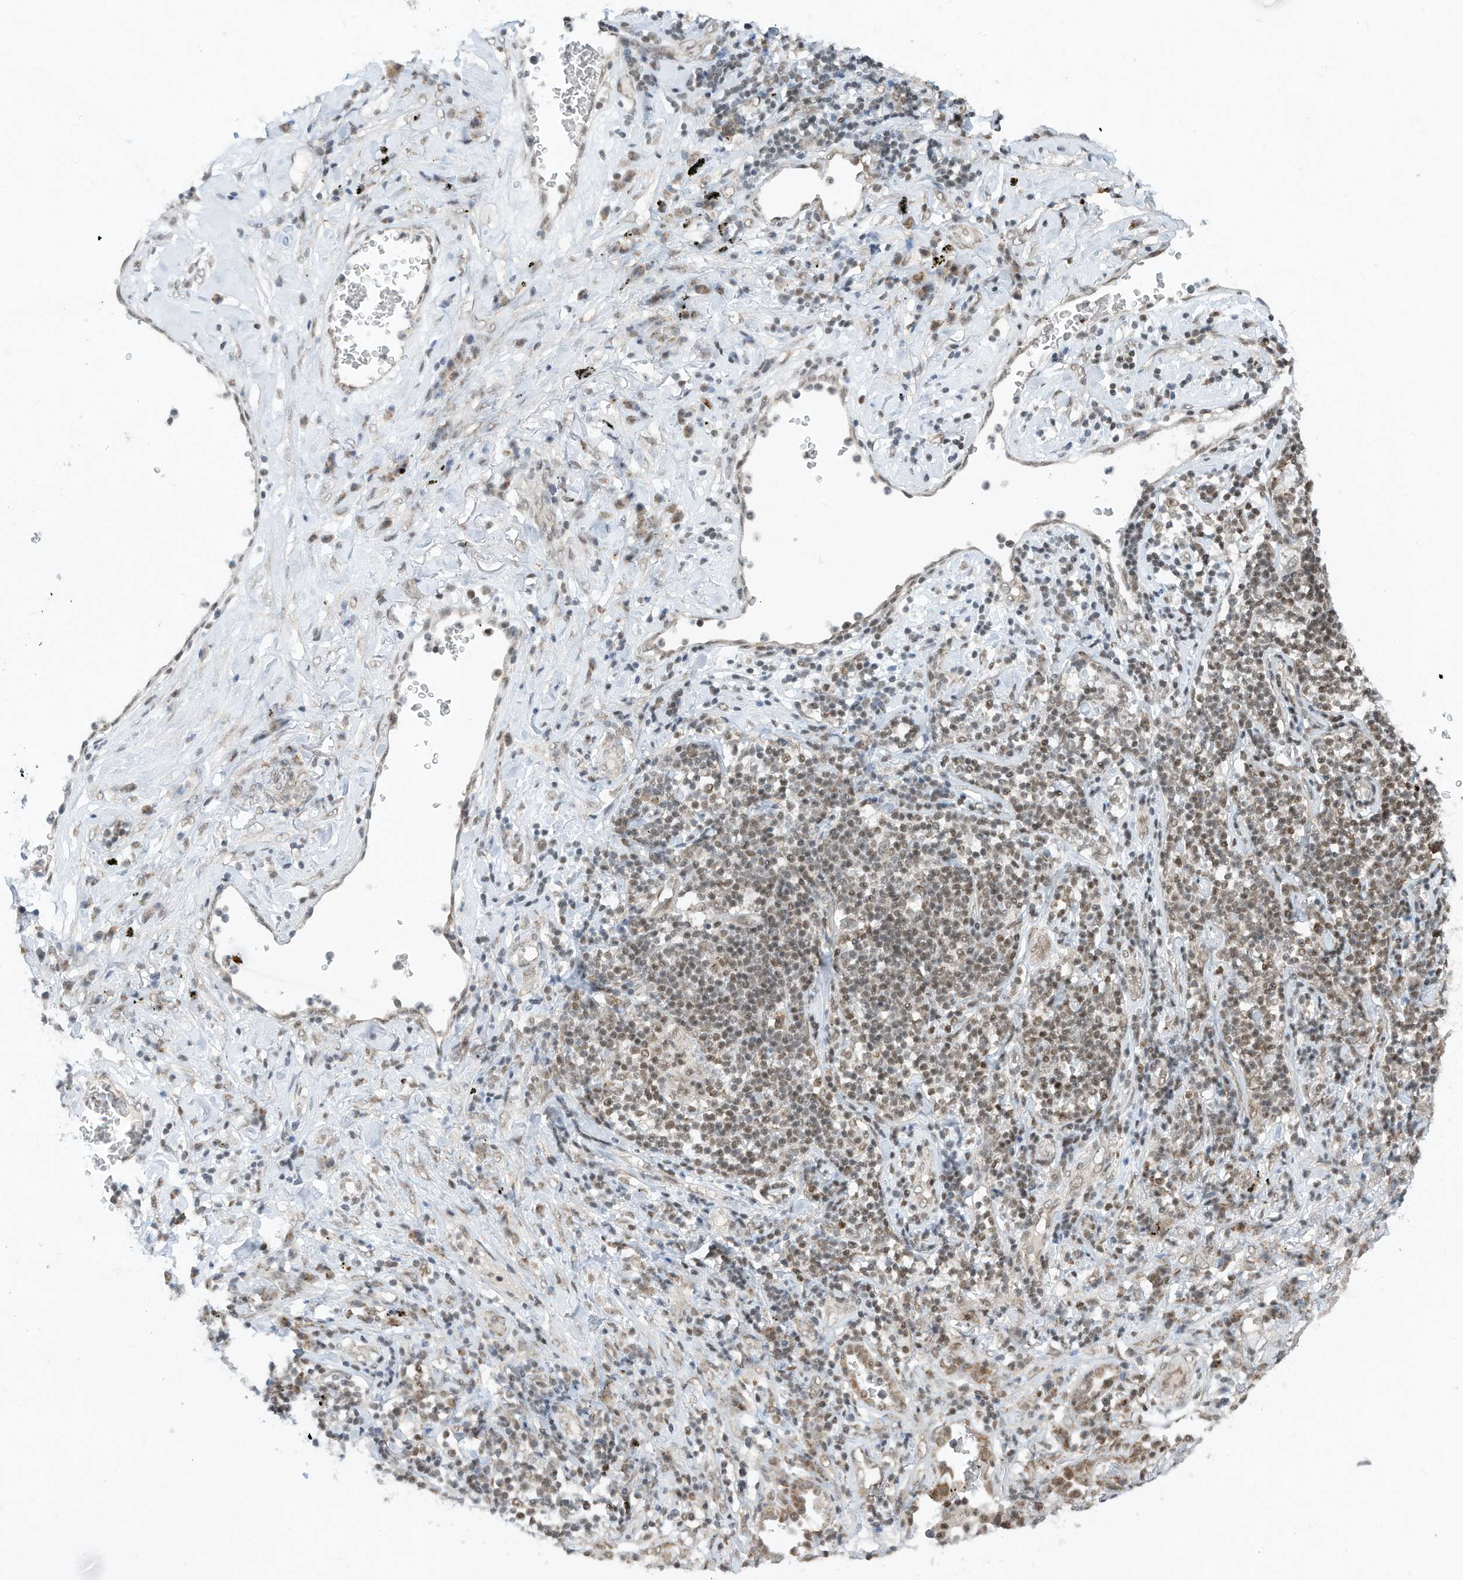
{"staining": {"intensity": "negative", "quantity": "none", "location": "none"}, "tissue": "lung cancer", "cell_type": "Tumor cells", "image_type": "cancer", "snomed": [{"axis": "morphology", "description": "Squamous cell carcinoma, NOS"}, {"axis": "topography", "description": "Lung"}], "caption": "Immunohistochemistry histopathology image of neoplastic tissue: lung squamous cell carcinoma stained with DAB (3,3'-diaminobenzidine) demonstrates no significant protein positivity in tumor cells.", "gene": "AURKAIP1", "patient": {"sex": "female", "age": 63}}